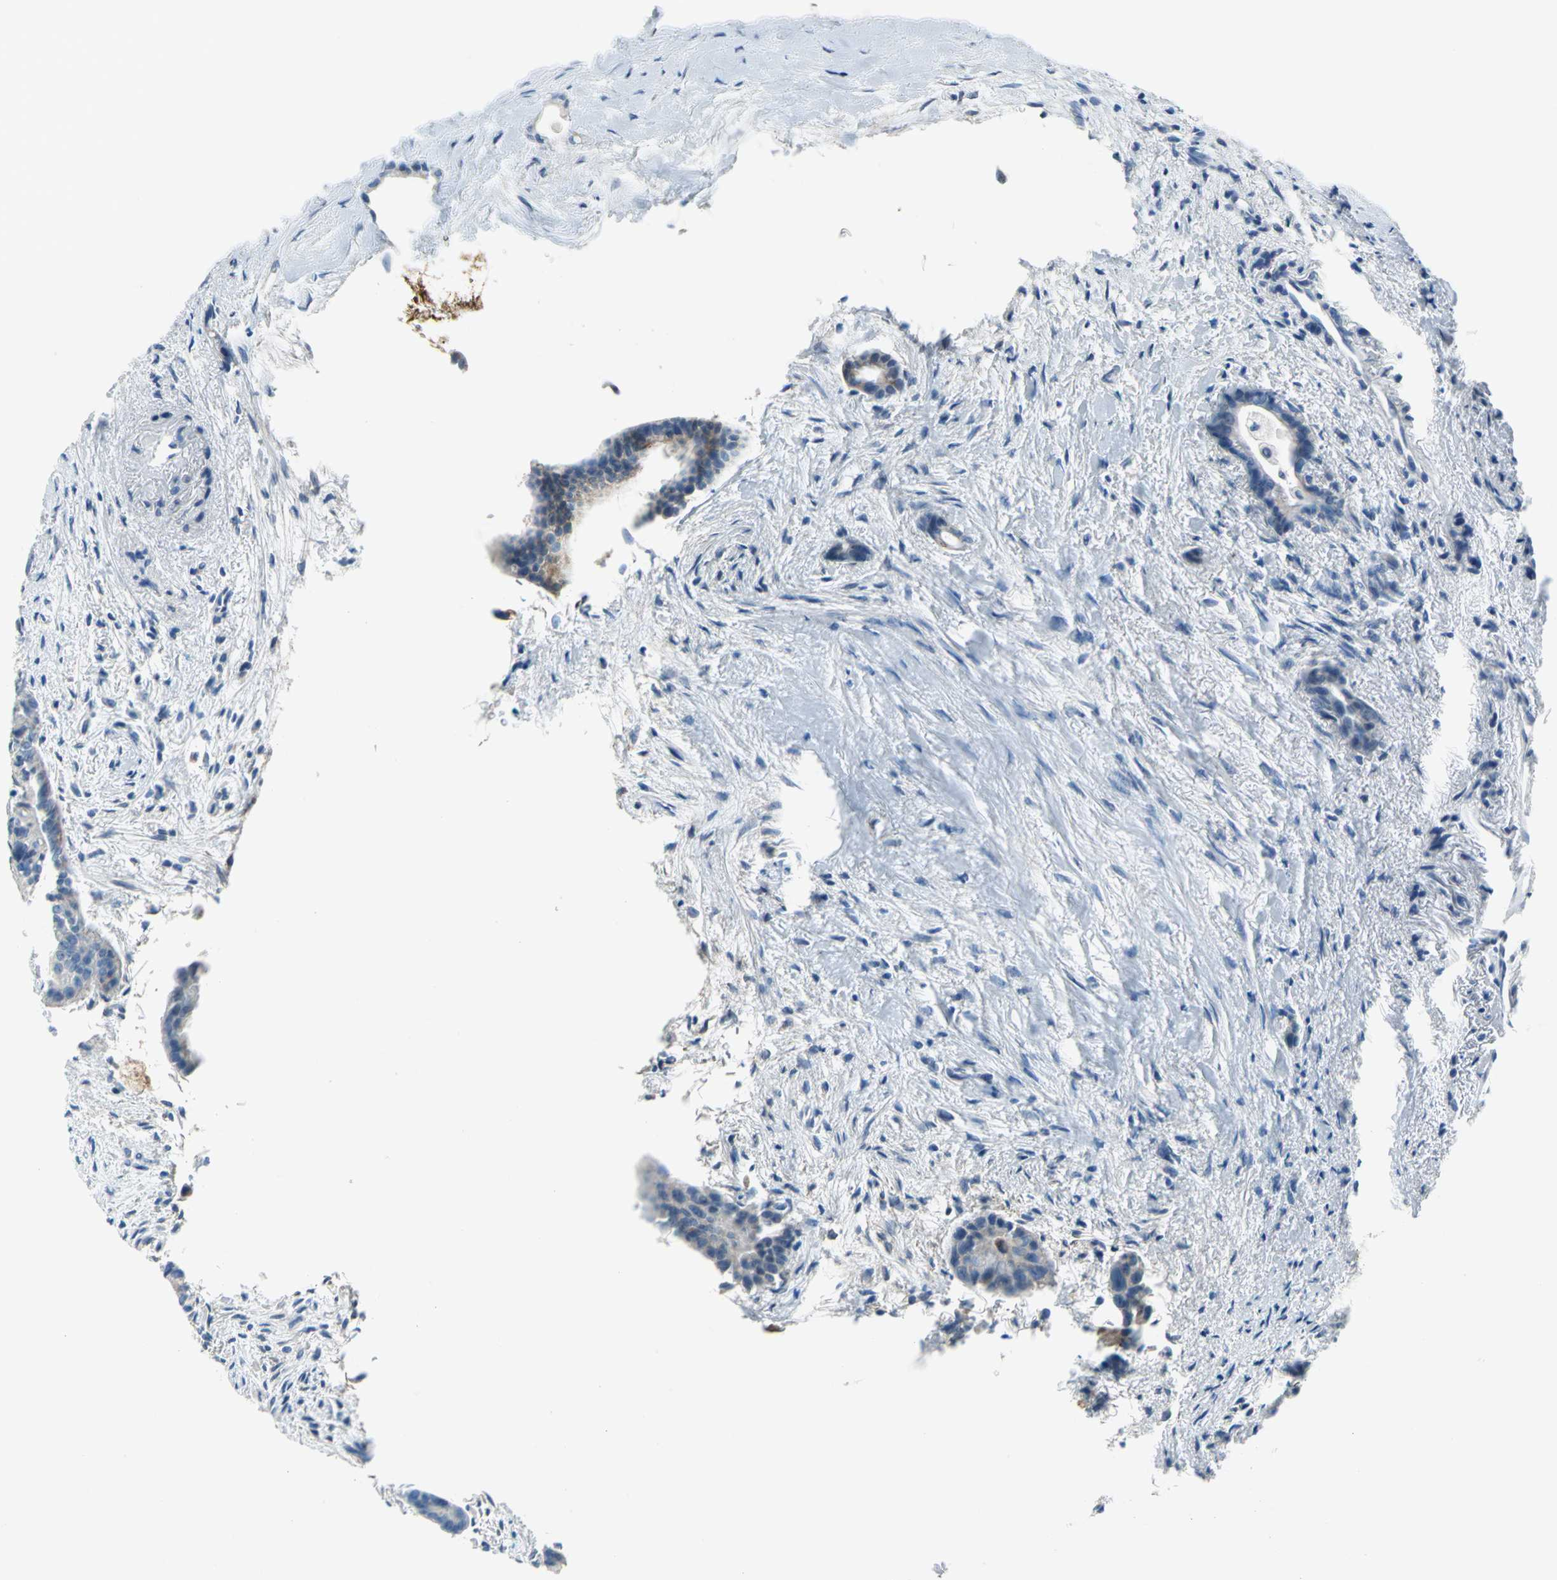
{"staining": {"intensity": "negative", "quantity": "none", "location": "none"}, "tissue": "liver cancer", "cell_type": "Tumor cells", "image_type": "cancer", "snomed": [{"axis": "morphology", "description": "Cholangiocarcinoma"}, {"axis": "topography", "description": "Liver"}], "caption": "The histopathology image exhibits no significant expression in tumor cells of liver cholangiocarcinoma.", "gene": "MUC4", "patient": {"sex": "female", "age": 55}}